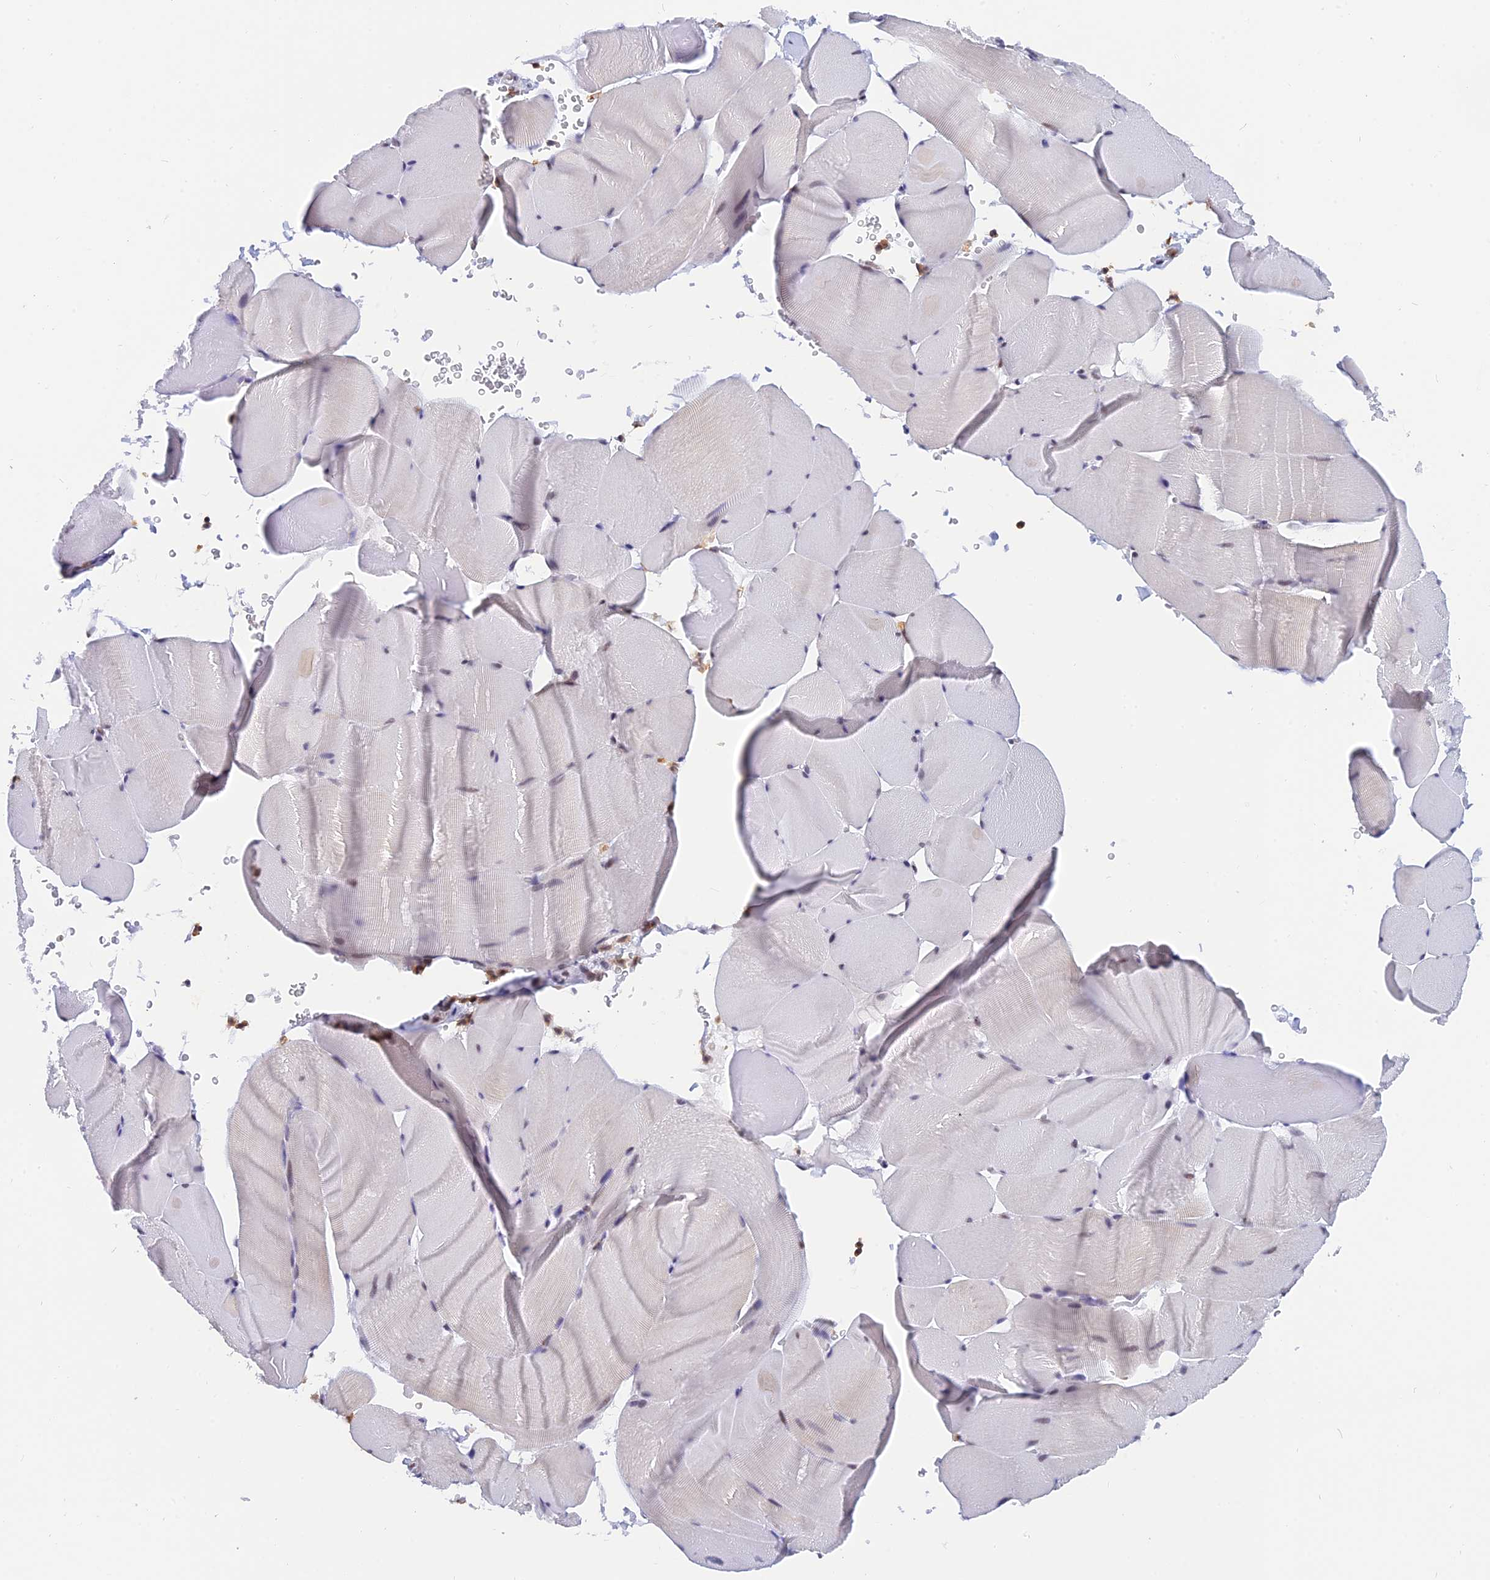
{"staining": {"intensity": "negative", "quantity": "none", "location": "none"}, "tissue": "skeletal muscle", "cell_type": "Myocytes", "image_type": "normal", "snomed": [{"axis": "morphology", "description": "Normal tissue, NOS"}, {"axis": "topography", "description": "Skeletal muscle"}], "caption": "This is an IHC micrograph of unremarkable human skeletal muscle. There is no expression in myocytes.", "gene": "DPY30", "patient": {"sex": "male", "age": 62}}